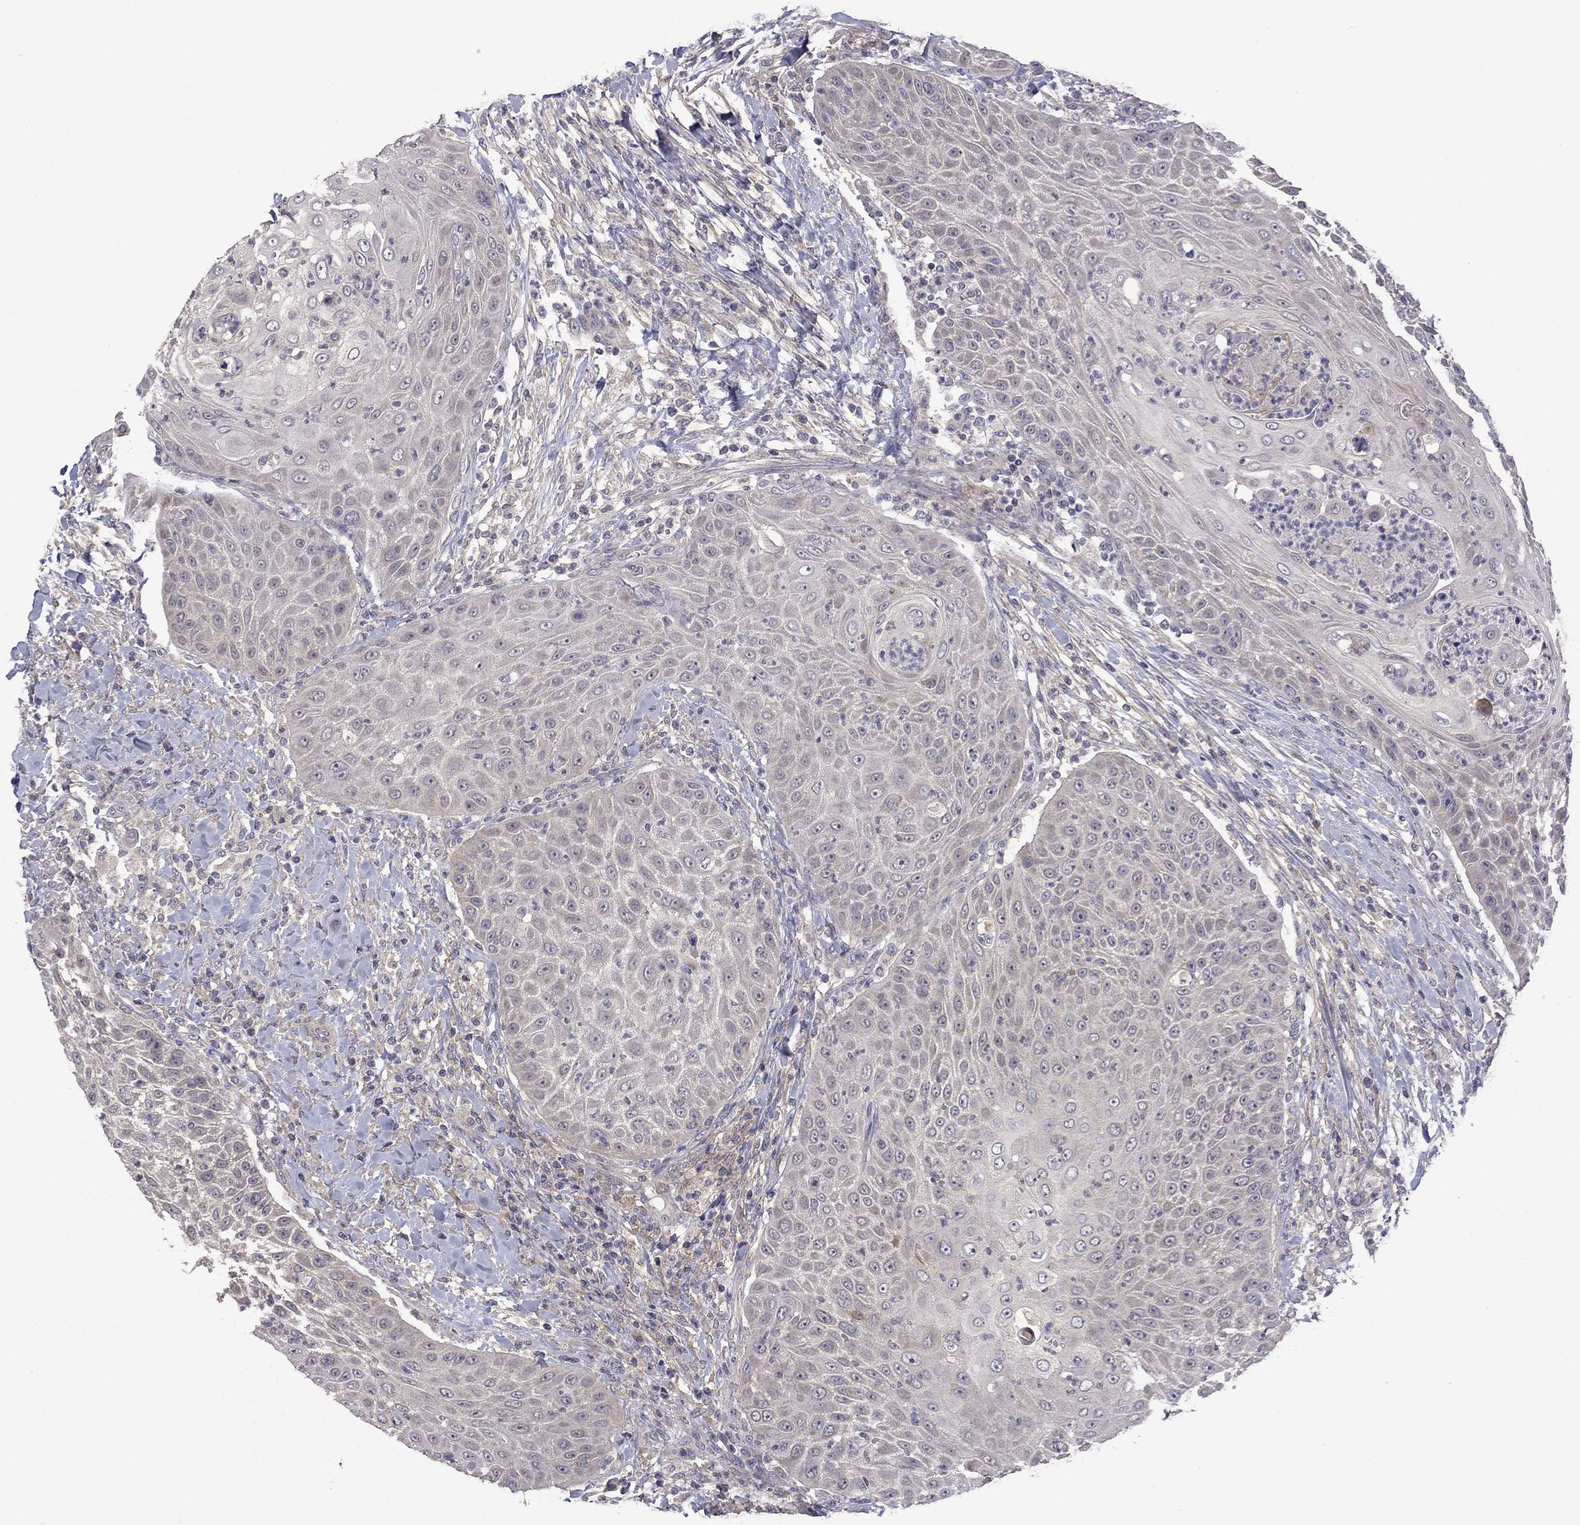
{"staining": {"intensity": "negative", "quantity": "none", "location": "none"}, "tissue": "head and neck cancer", "cell_type": "Tumor cells", "image_type": "cancer", "snomed": [{"axis": "morphology", "description": "Squamous cell carcinoma, NOS"}, {"axis": "topography", "description": "Head-Neck"}], "caption": "A histopathology image of human head and neck squamous cell carcinoma is negative for staining in tumor cells. (DAB IHC visualized using brightfield microscopy, high magnification).", "gene": "SLC39A14", "patient": {"sex": "male", "age": 69}}